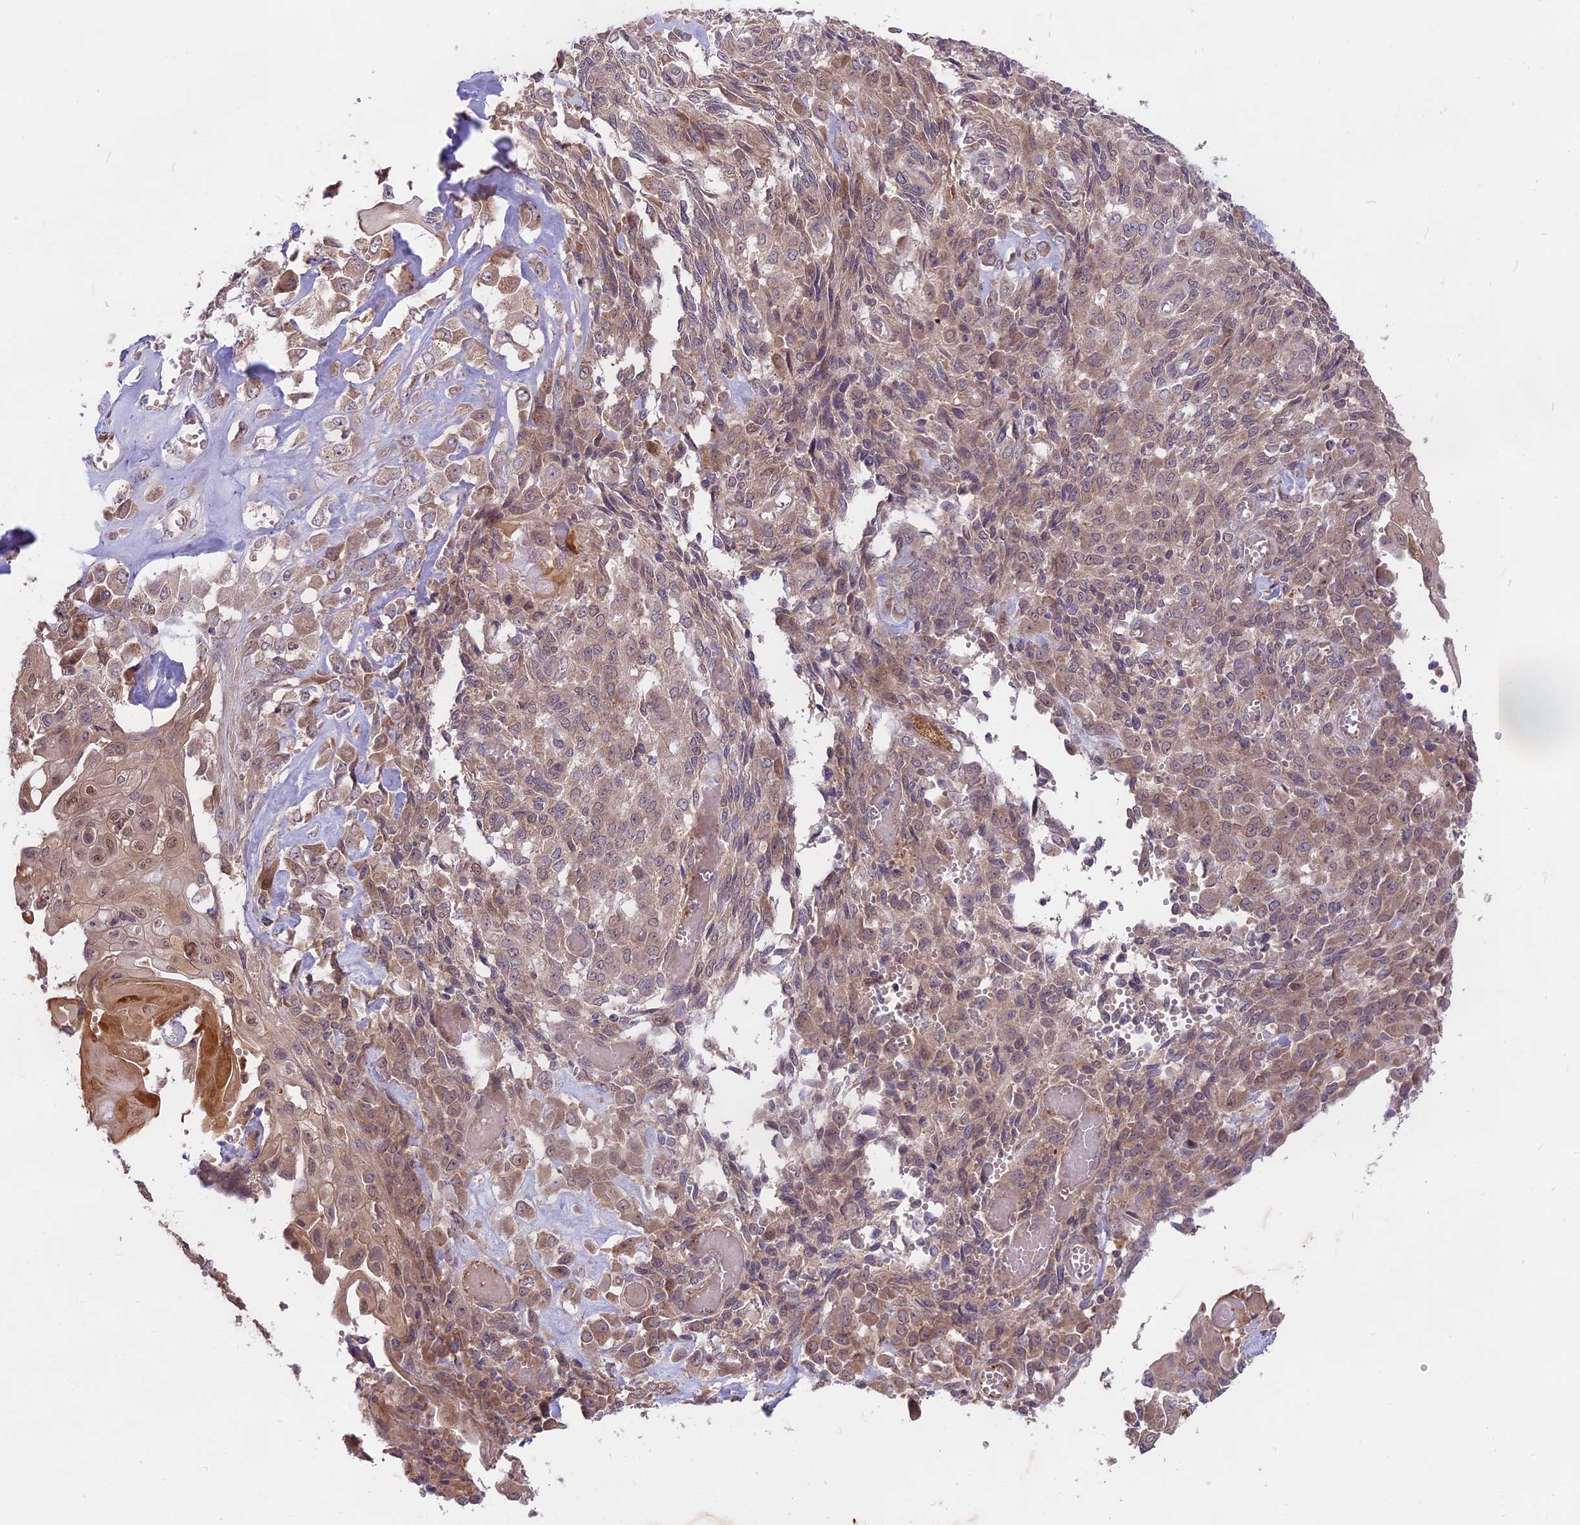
{"staining": {"intensity": "weak", "quantity": "25%-75%", "location": "cytoplasmic/membranous"}, "tissue": "endometrial cancer", "cell_type": "Tumor cells", "image_type": "cancer", "snomed": [{"axis": "morphology", "description": "Adenocarcinoma, NOS"}, {"axis": "topography", "description": "Endometrium"}], "caption": "IHC histopathology image of human endometrial cancer stained for a protein (brown), which demonstrates low levels of weak cytoplasmic/membranous expression in approximately 25%-75% of tumor cells.", "gene": "MEMO1", "patient": {"sex": "female", "age": 32}}